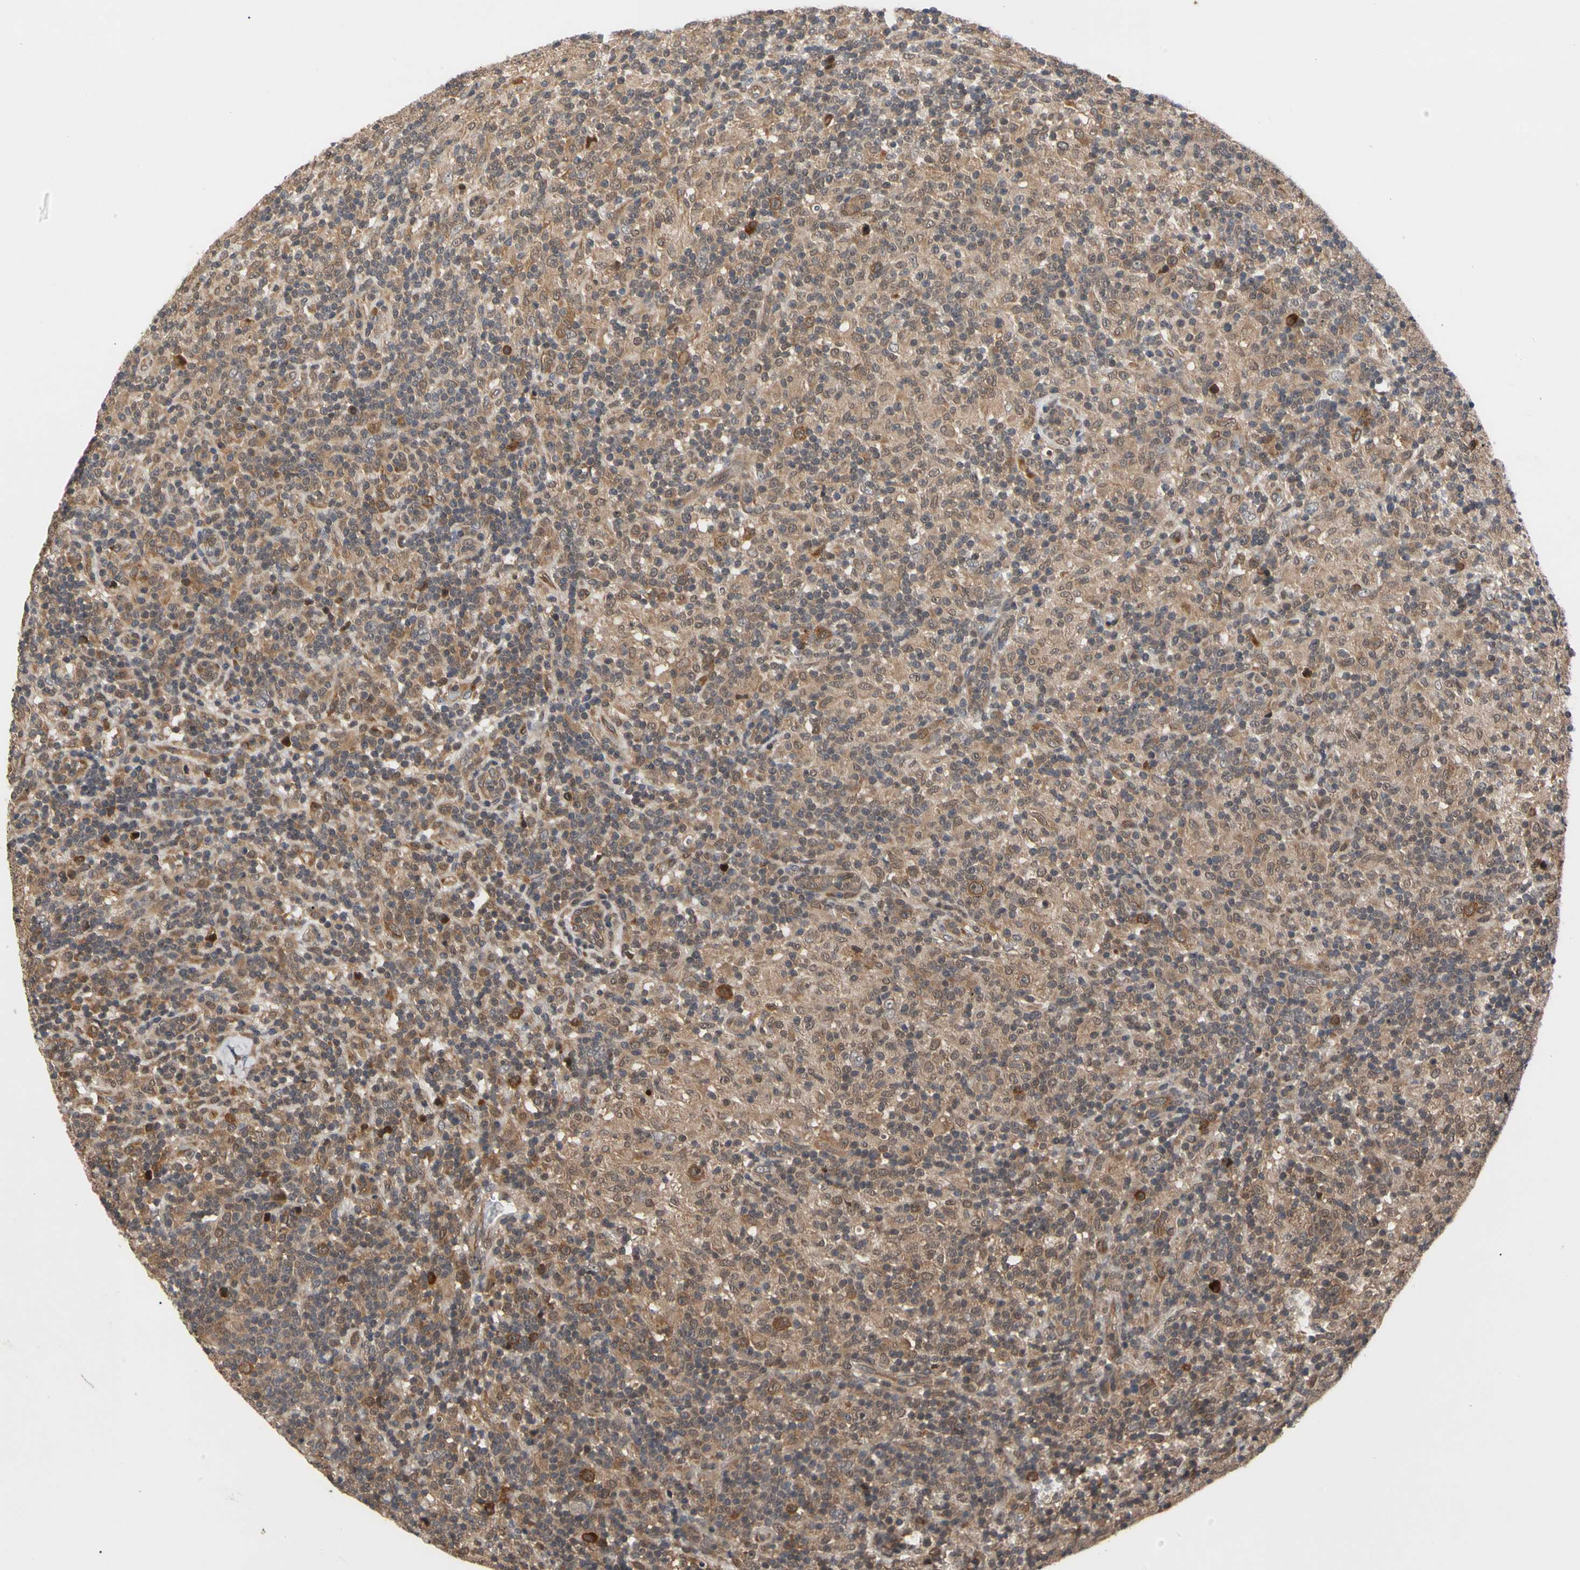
{"staining": {"intensity": "strong", "quantity": ">75%", "location": "cytoplasmic/membranous,nuclear"}, "tissue": "lymphoma", "cell_type": "Tumor cells", "image_type": "cancer", "snomed": [{"axis": "morphology", "description": "Hodgkin's disease, NOS"}, {"axis": "topography", "description": "Lymph node"}], "caption": "IHC (DAB) staining of lymphoma reveals strong cytoplasmic/membranous and nuclear protein staining in approximately >75% of tumor cells. The protein of interest is shown in brown color, while the nuclei are stained blue.", "gene": "CYTIP", "patient": {"sex": "male", "age": 70}}